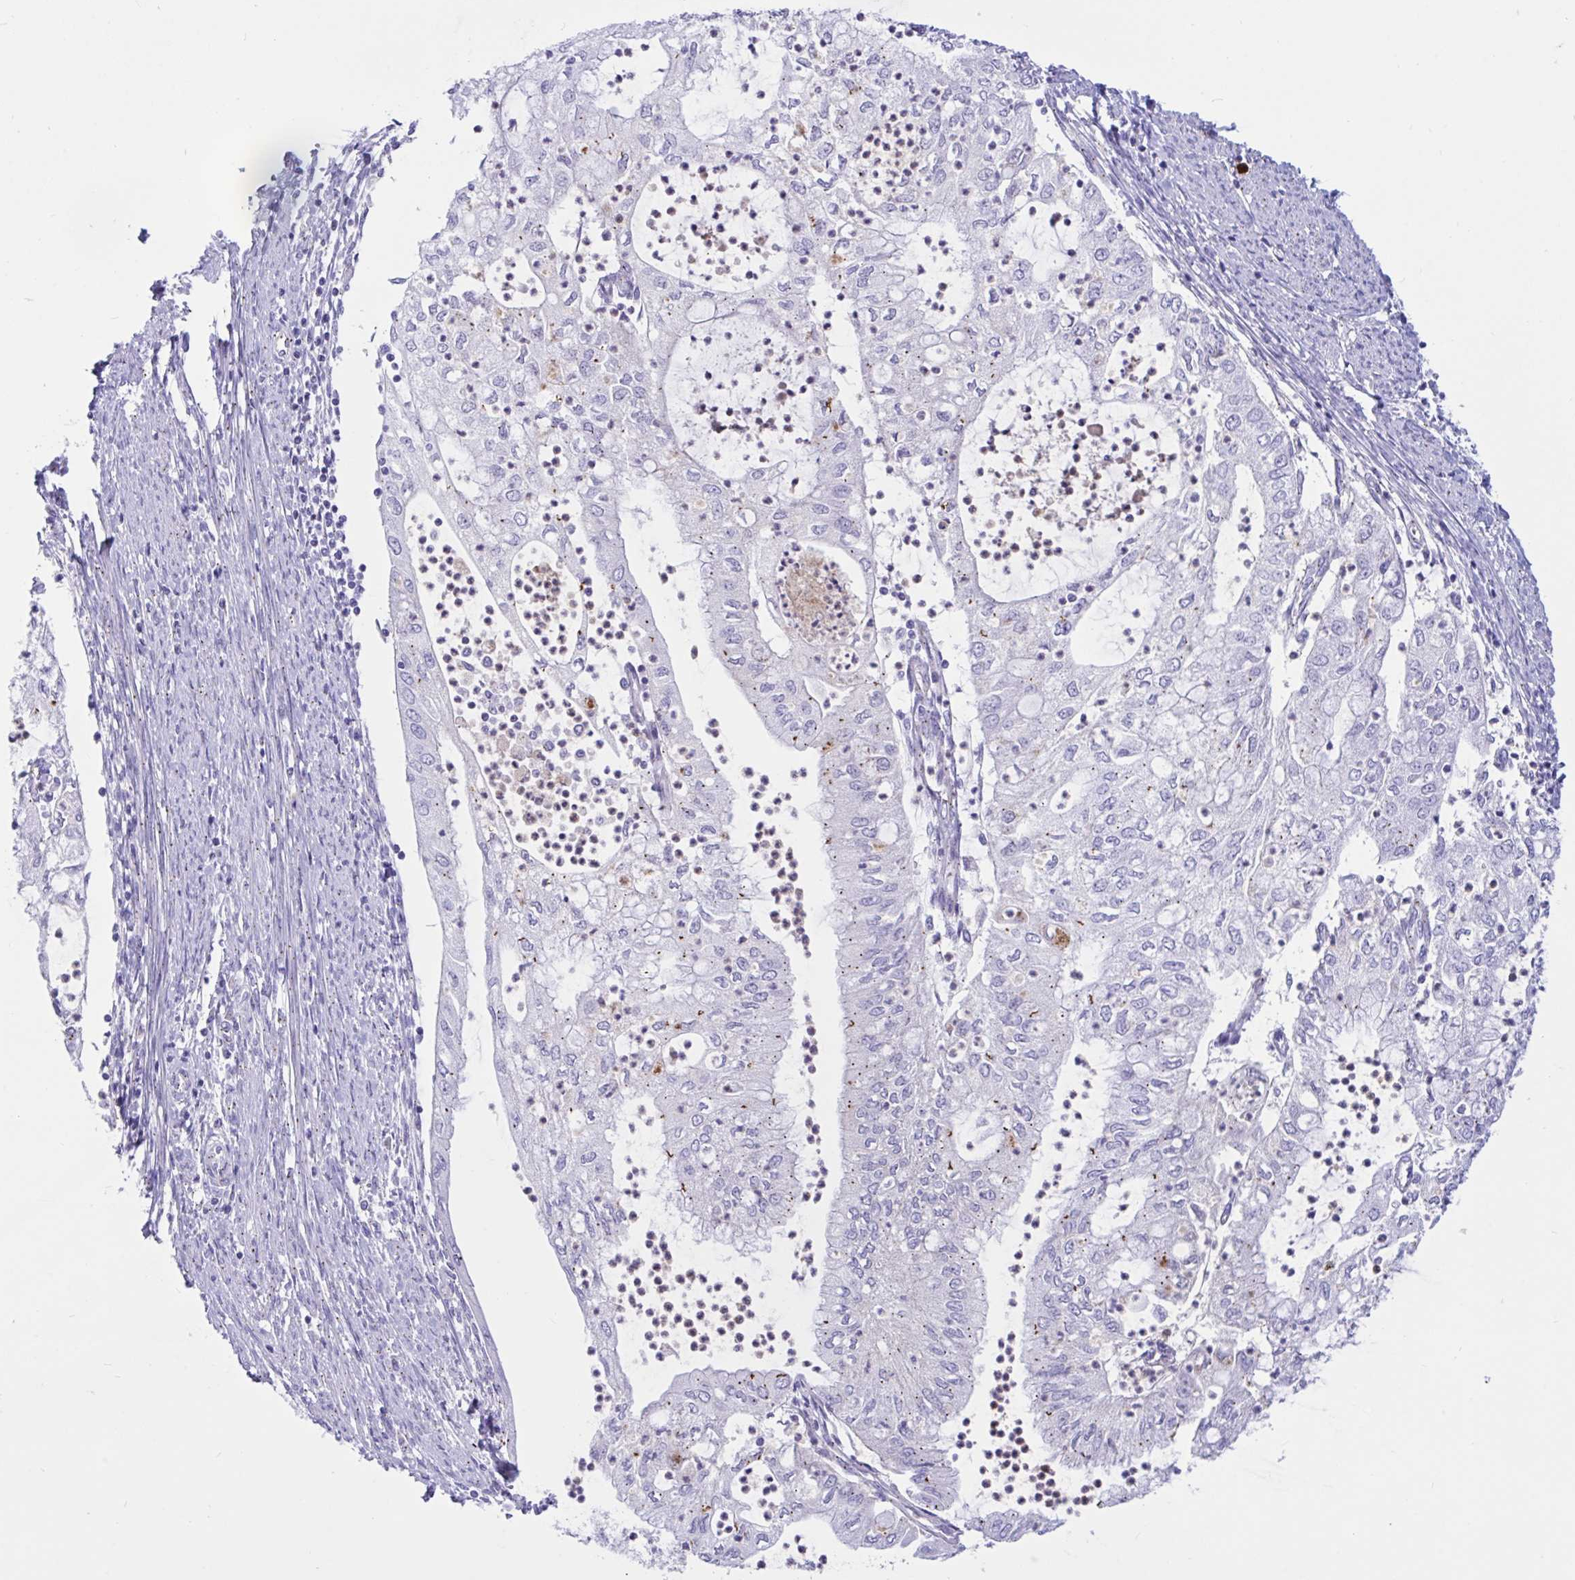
{"staining": {"intensity": "weak", "quantity": "<25%", "location": "cytoplasmic/membranous"}, "tissue": "endometrial cancer", "cell_type": "Tumor cells", "image_type": "cancer", "snomed": [{"axis": "morphology", "description": "Adenocarcinoma, NOS"}, {"axis": "topography", "description": "Endometrium"}], "caption": "DAB (3,3'-diaminobenzidine) immunohistochemical staining of human endometrial cancer demonstrates no significant expression in tumor cells.", "gene": "RNASE3", "patient": {"sex": "female", "age": 75}}